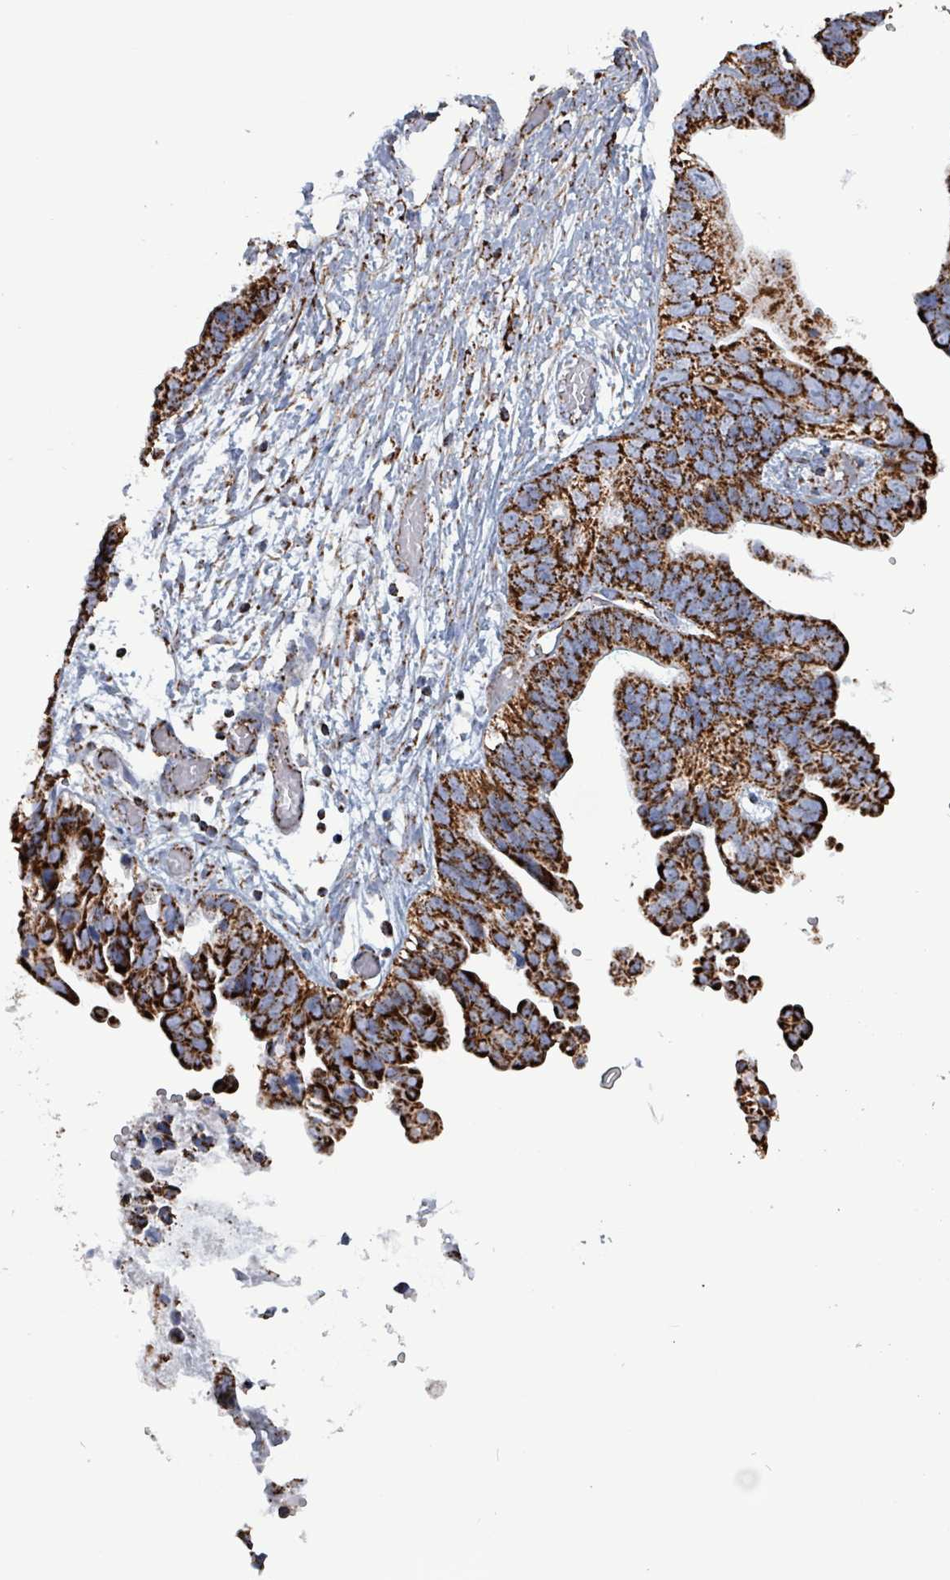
{"staining": {"intensity": "strong", "quantity": ">75%", "location": "cytoplasmic/membranous"}, "tissue": "ovarian cancer", "cell_type": "Tumor cells", "image_type": "cancer", "snomed": [{"axis": "morphology", "description": "Cystadenocarcinoma, serous, NOS"}, {"axis": "topography", "description": "Ovary"}], "caption": "An IHC image of tumor tissue is shown. Protein staining in brown highlights strong cytoplasmic/membranous positivity in ovarian serous cystadenocarcinoma within tumor cells.", "gene": "IDH3B", "patient": {"sex": "female", "age": 56}}